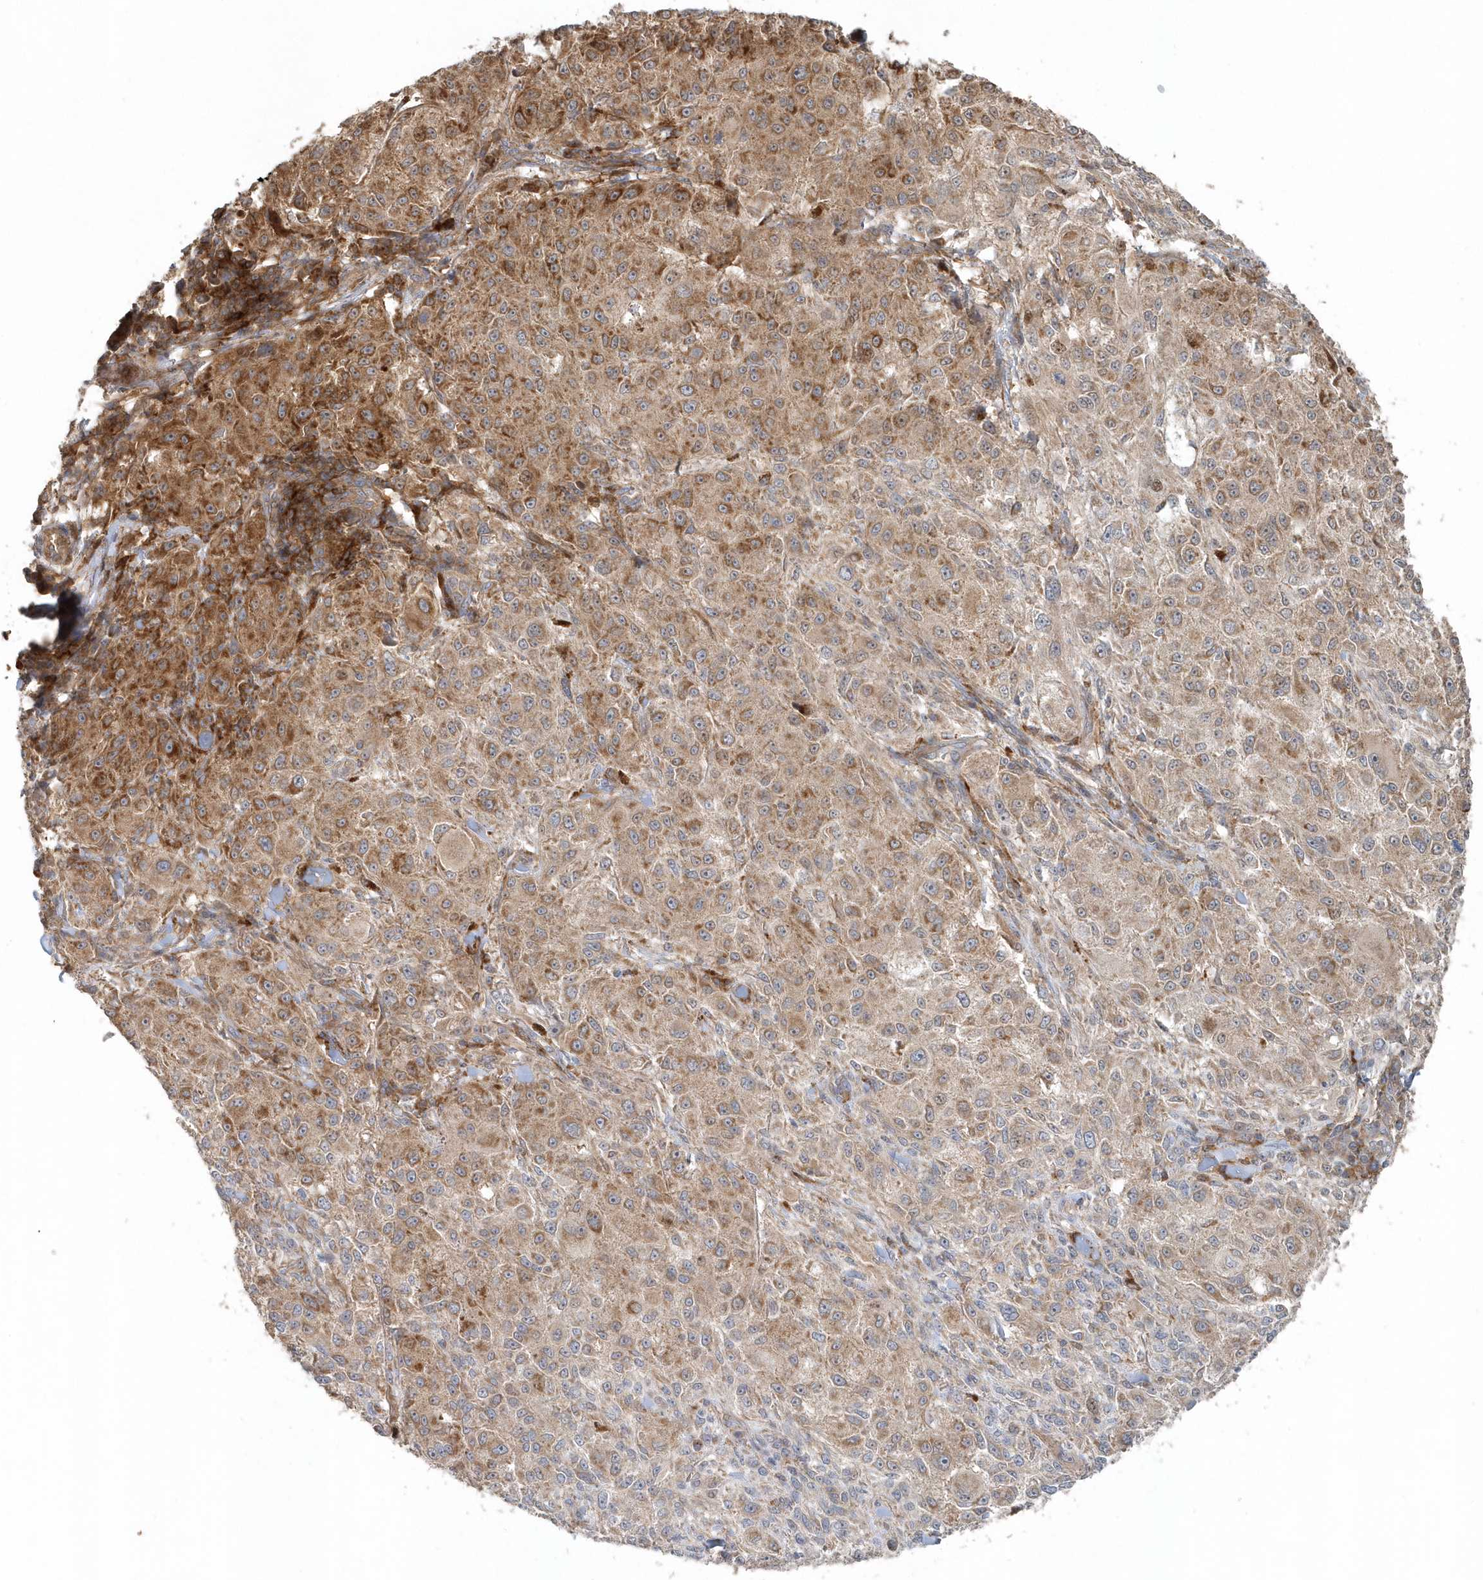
{"staining": {"intensity": "moderate", "quantity": ">75%", "location": "cytoplasmic/membranous"}, "tissue": "melanoma", "cell_type": "Tumor cells", "image_type": "cancer", "snomed": [{"axis": "morphology", "description": "Necrosis, NOS"}, {"axis": "morphology", "description": "Malignant melanoma, NOS"}, {"axis": "topography", "description": "Skin"}], "caption": "Immunohistochemical staining of malignant melanoma shows moderate cytoplasmic/membranous protein staining in approximately >75% of tumor cells. (Brightfield microscopy of DAB IHC at high magnification).", "gene": "MMUT", "patient": {"sex": "female", "age": 87}}